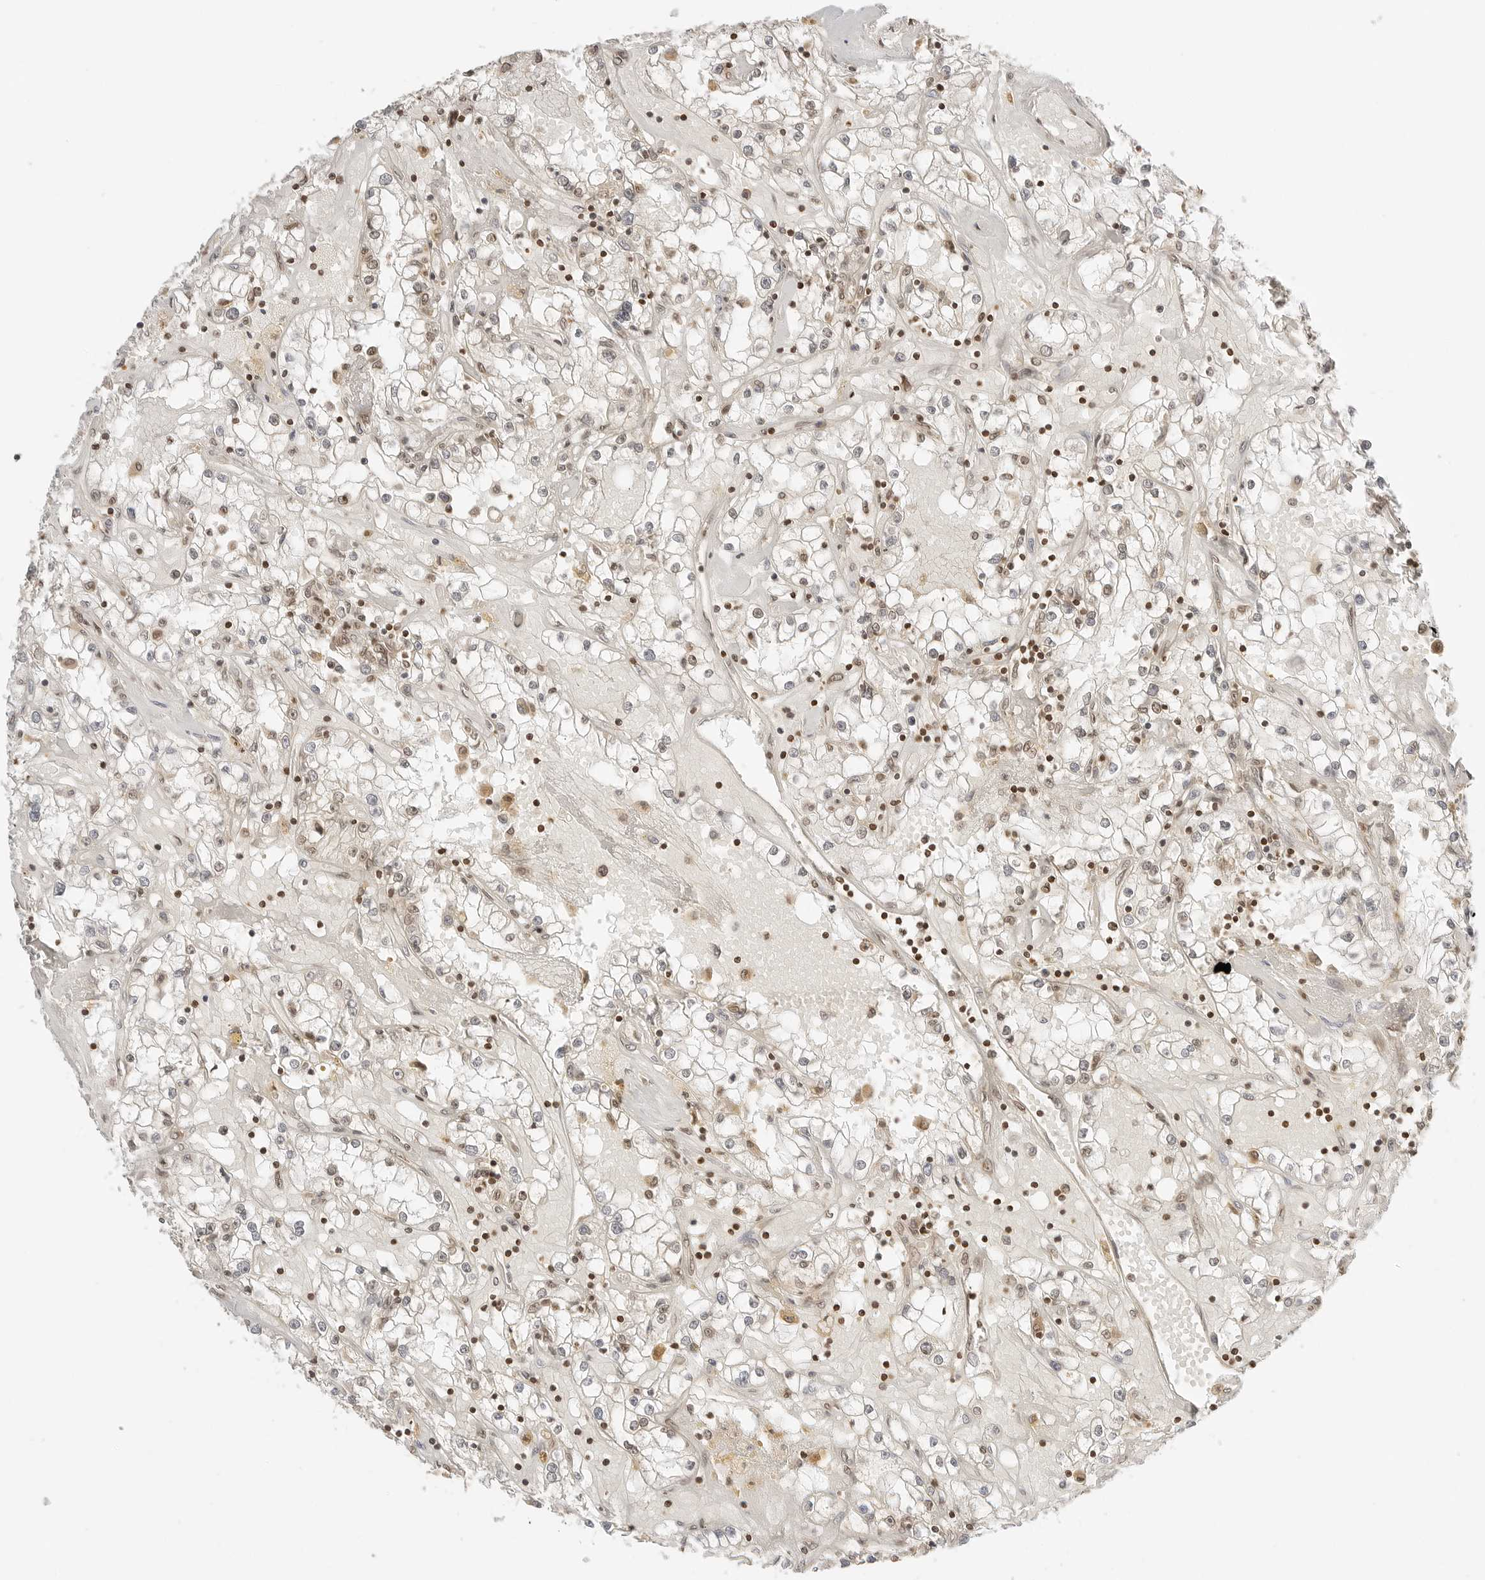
{"staining": {"intensity": "negative", "quantity": "none", "location": "none"}, "tissue": "renal cancer", "cell_type": "Tumor cells", "image_type": "cancer", "snomed": [{"axis": "morphology", "description": "Adenocarcinoma, NOS"}, {"axis": "topography", "description": "Kidney"}], "caption": "There is no significant positivity in tumor cells of renal cancer (adenocarcinoma). (Brightfield microscopy of DAB immunohistochemistry at high magnification).", "gene": "POLH", "patient": {"sex": "male", "age": 56}}